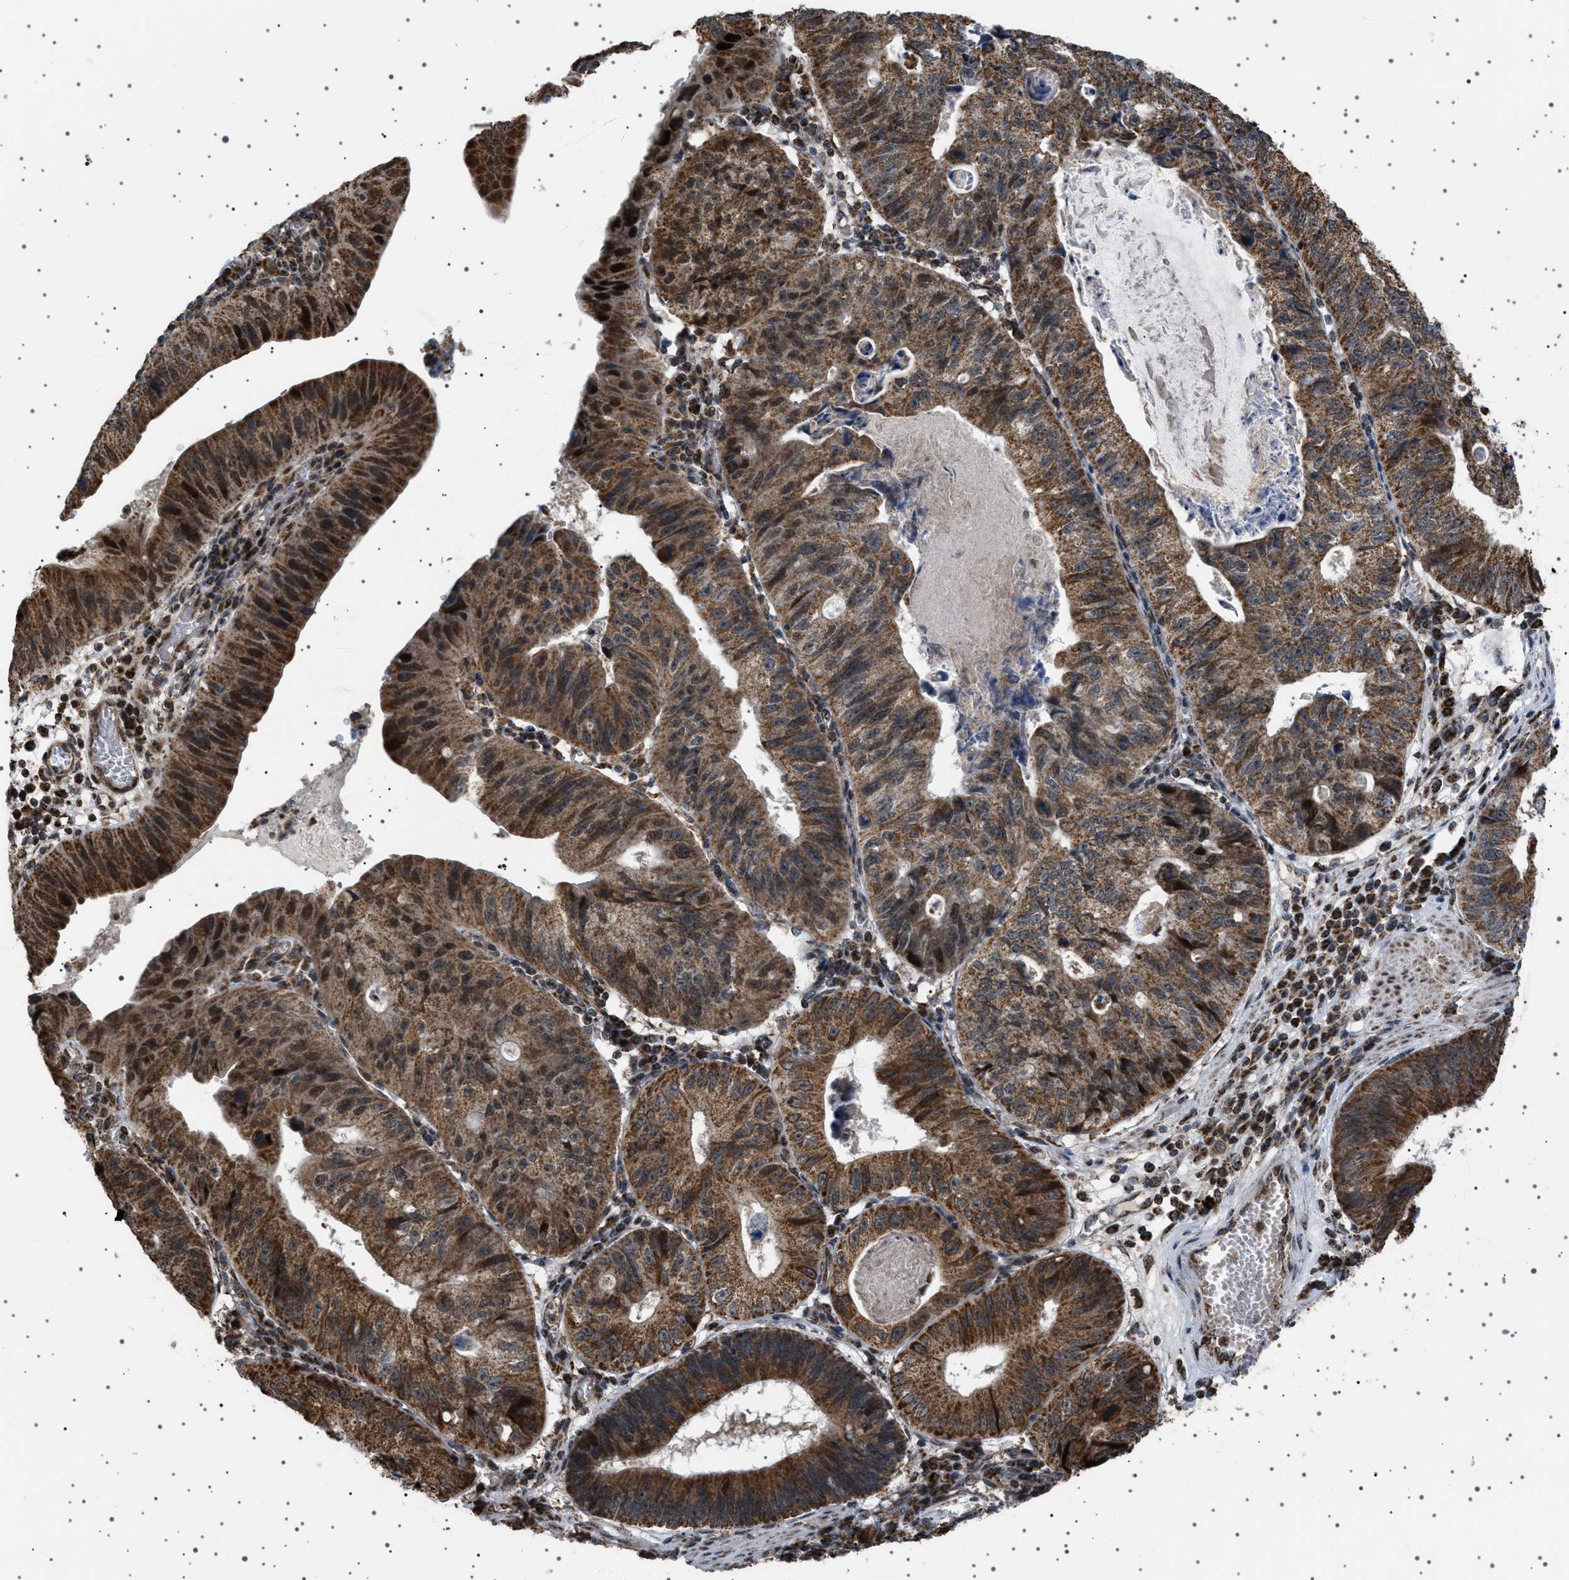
{"staining": {"intensity": "strong", "quantity": ">75%", "location": "cytoplasmic/membranous,nuclear"}, "tissue": "stomach cancer", "cell_type": "Tumor cells", "image_type": "cancer", "snomed": [{"axis": "morphology", "description": "Adenocarcinoma, NOS"}, {"axis": "topography", "description": "Stomach"}], "caption": "Tumor cells exhibit high levels of strong cytoplasmic/membranous and nuclear expression in about >75% of cells in stomach adenocarcinoma. (DAB (3,3'-diaminobenzidine) = brown stain, brightfield microscopy at high magnification).", "gene": "MELK", "patient": {"sex": "male", "age": 59}}